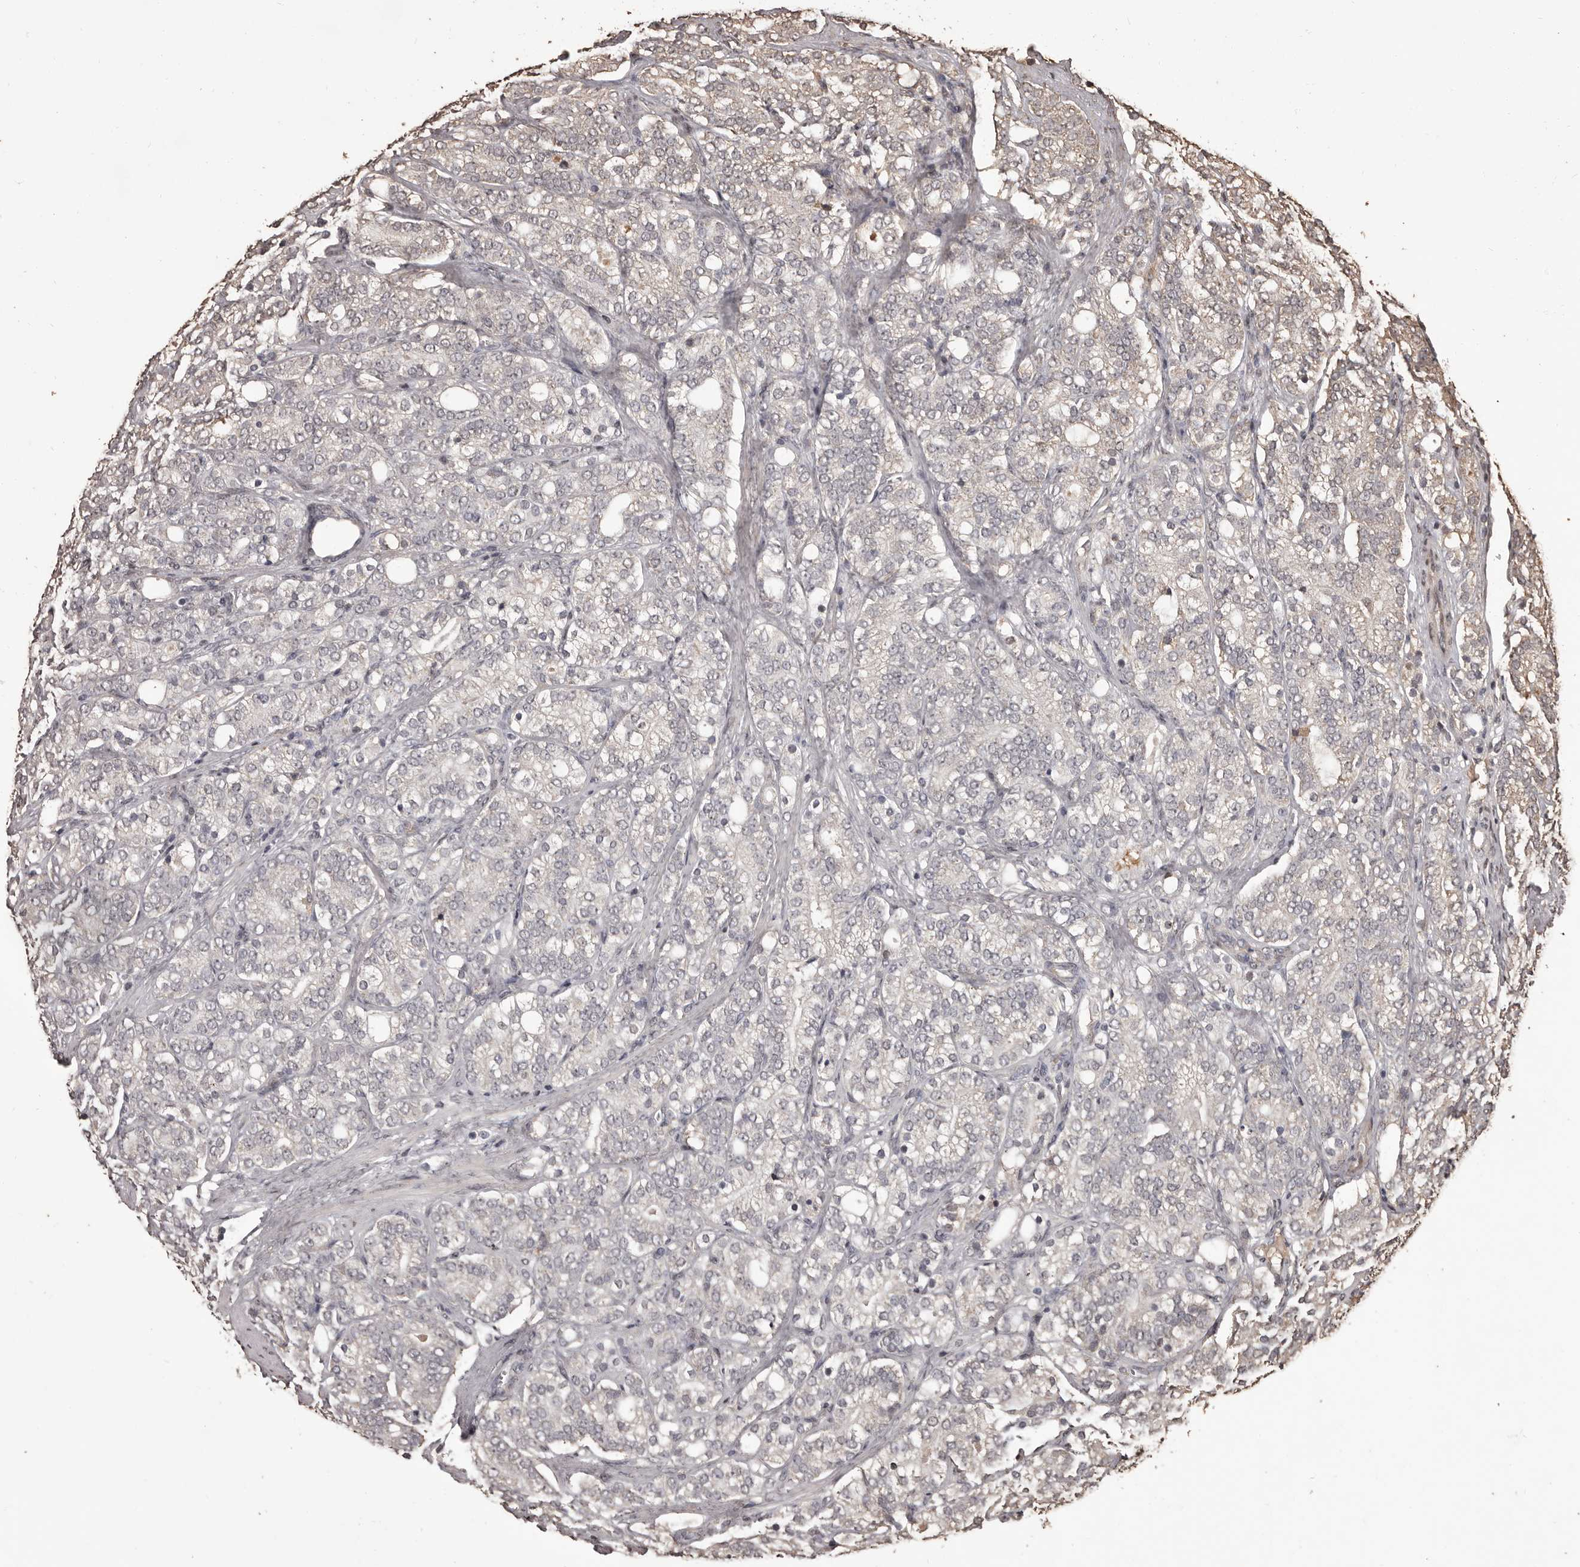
{"staining": {"intensity": "negative", "quantity": "none", "location": "none"}, "tissue": "prostate cancer", "cell_type": "Tumor cells", "image_type": "cancer", "snomed": [{"axis": "morphology", "description": "Adenocarcinoma, High grade"}, {"axis": "topography", "description": "Prostate"}], "caption": "IHC micrograph of adenocarcinoma (high-grade) (prostate) stained for a protein (brown), which reveals no positivity in tumor cells.", "gene": "NAV1", "patient": {"sex": "male", "age": 57}}